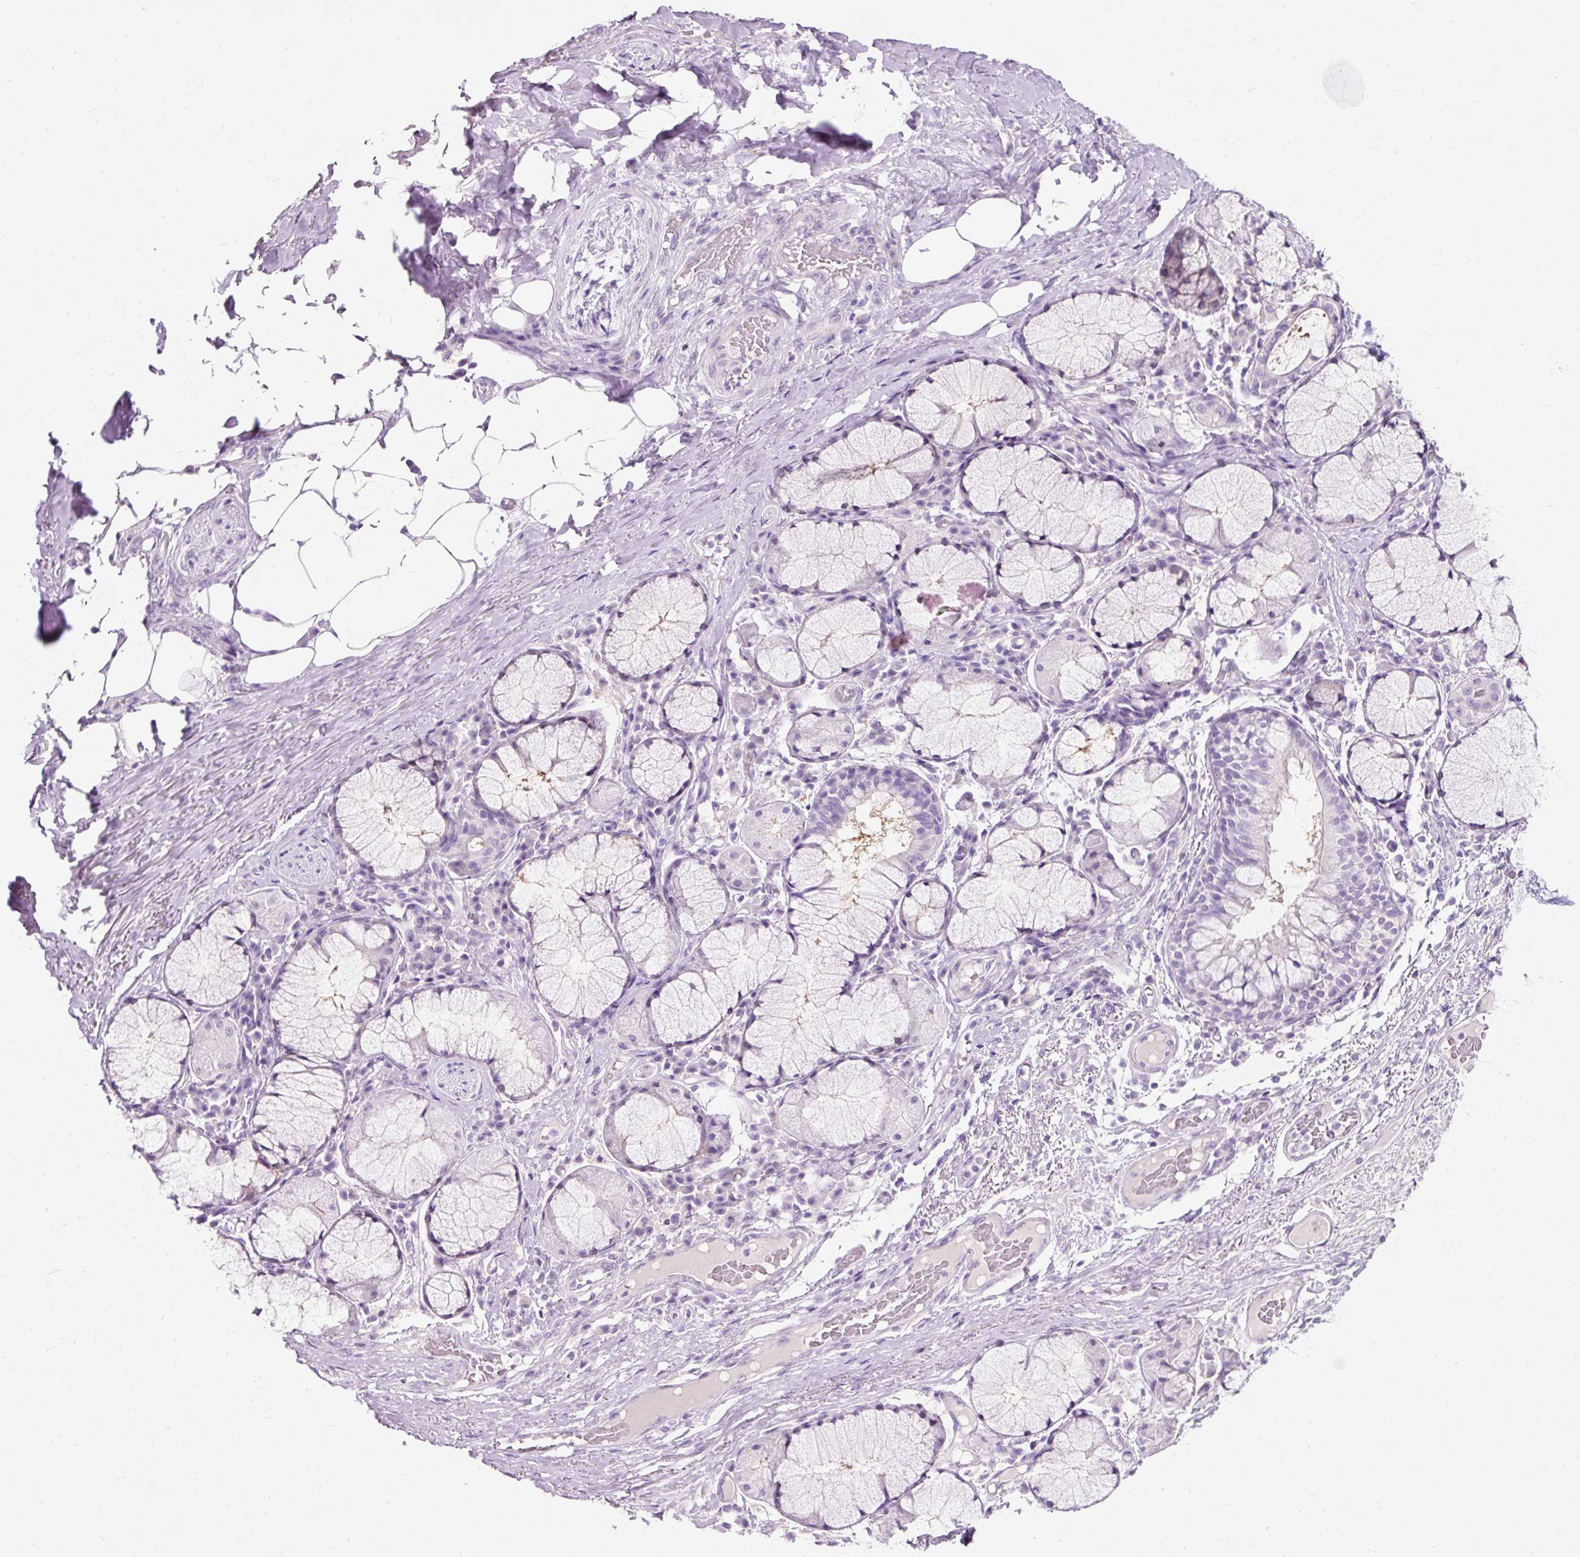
{"staining": {"intensity": "negative", "quantity": "none", "location": "none"}, "tissue": "adipose tissue", "cell_type": "Adipocytes", "image_type": "normal", "snomed": [{"axis": "morphology", "description": "Normal tissue, NOS"}, {"axis": "topography", "description": "Cartilage tissue"}, {"axis": "topography", "description": "Bronchus"}], "caption": "An image of adipose tissue stained for a protein exhibits no brown staining in adipocytes. (DAB (3,3'-diaminobenzidine) immunohistochemistry visualized using brightfield microscopy, high magnification).", "gene": "CLDN25", "patient": {"sex": "male", "age": 56}}